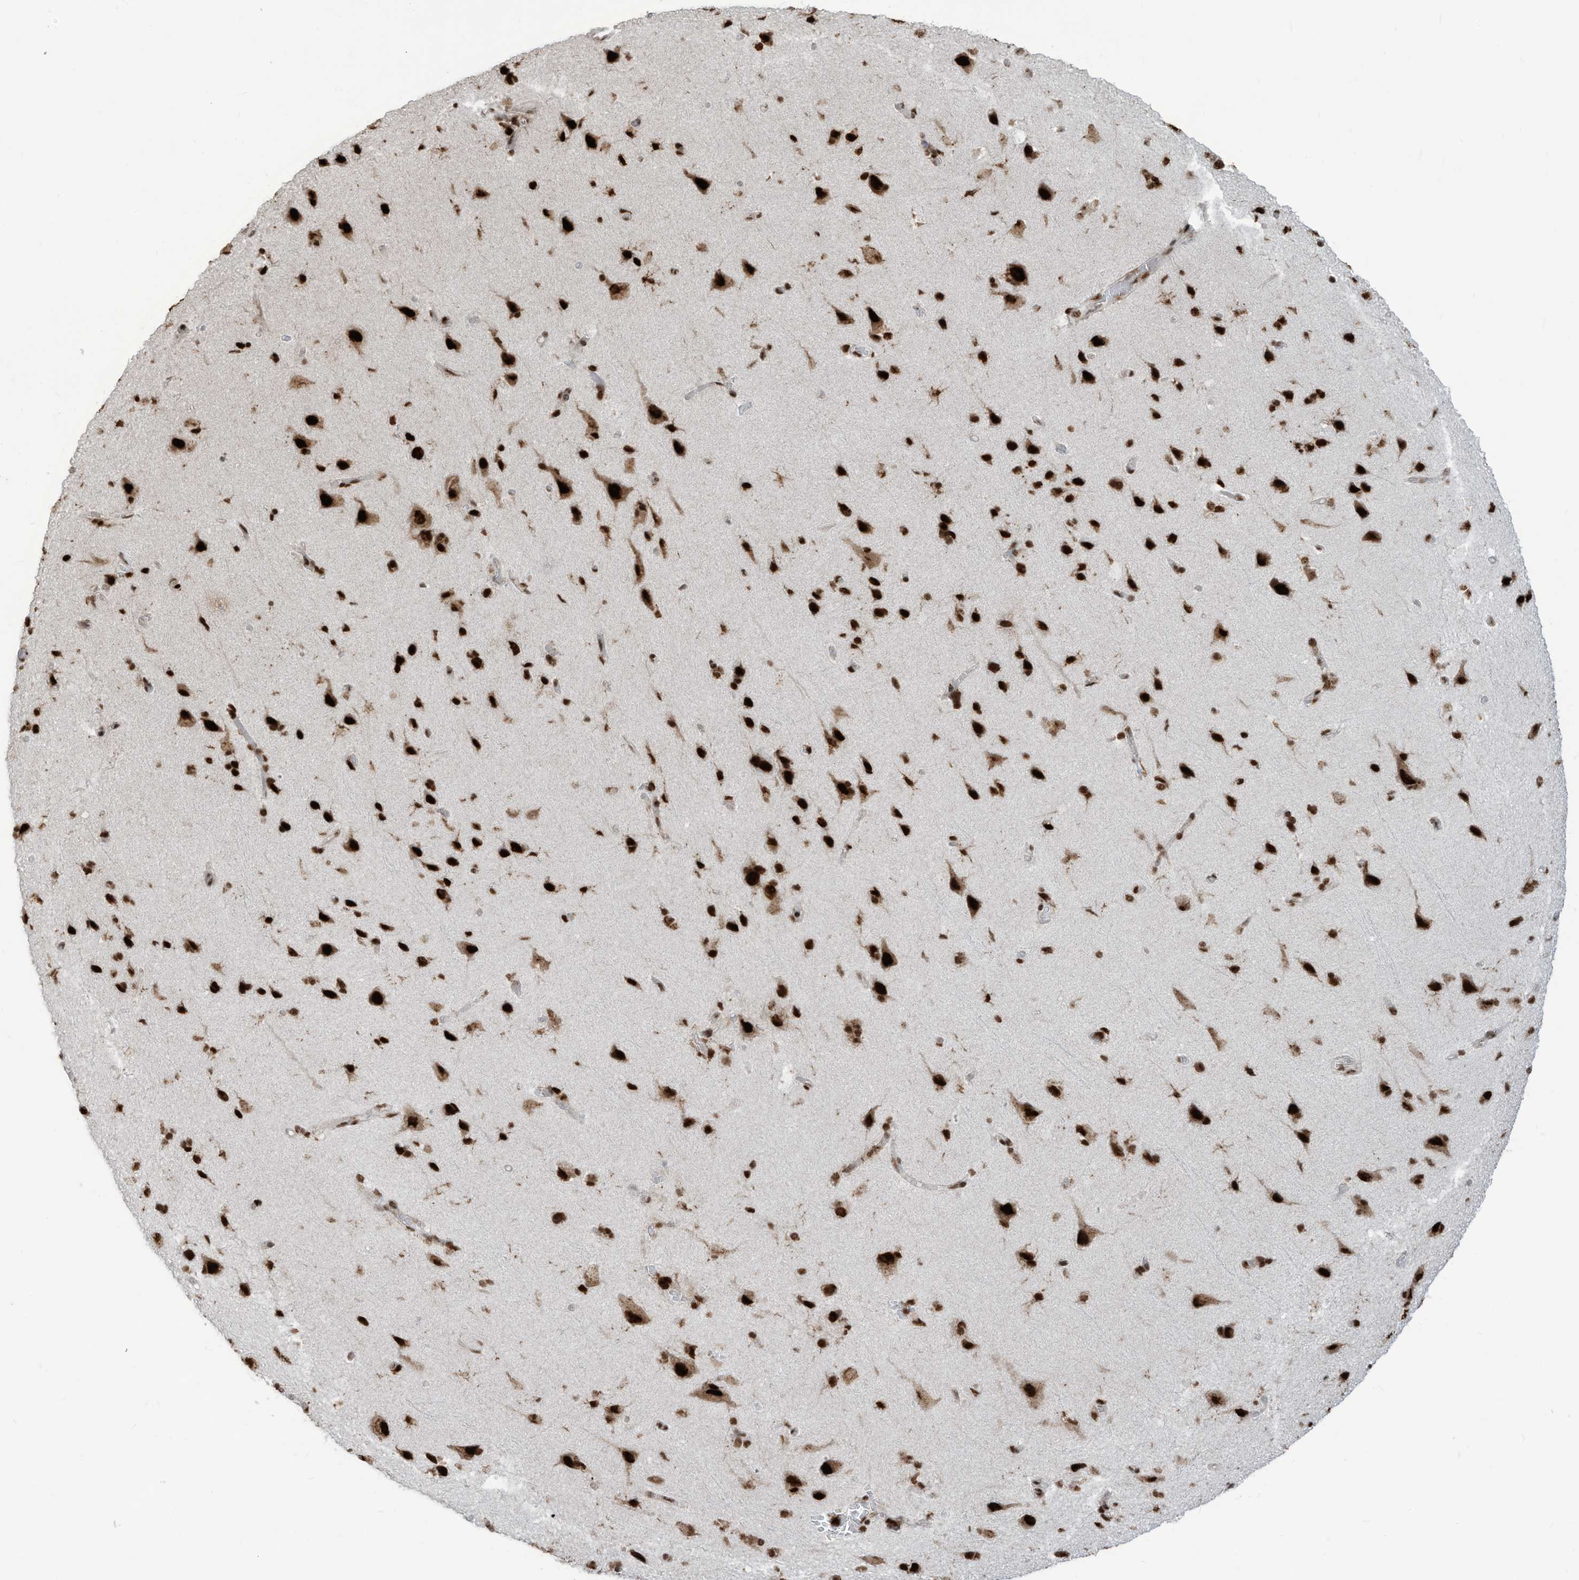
{"staining": {"intensity": "weak", "quantity": "25%-75%", "location": "cytoplasmic/membranous"}, "tissue": "cerebral cortex", "cell_type": "Endothelial cells", "image_type": "normal", "snomed": [{"axis": "morphology", "description": "Normal tissue, NOS"}, {"axis": "topography", "description": "Cerebral cortex"}], "caption": "Protein staining of benign cerebral cortex displays weak cytoplasmic/membranous expression in approximately 25%-75% of endothelial cells. The staining is performed using DAB (3,3'-diaminobenzidine) brown chromogen to label protein expression. The nuclei are counter-stained blue using hematoxylin.", "gene": "LBH", "patient": {"sex": "male", "age": 62}}